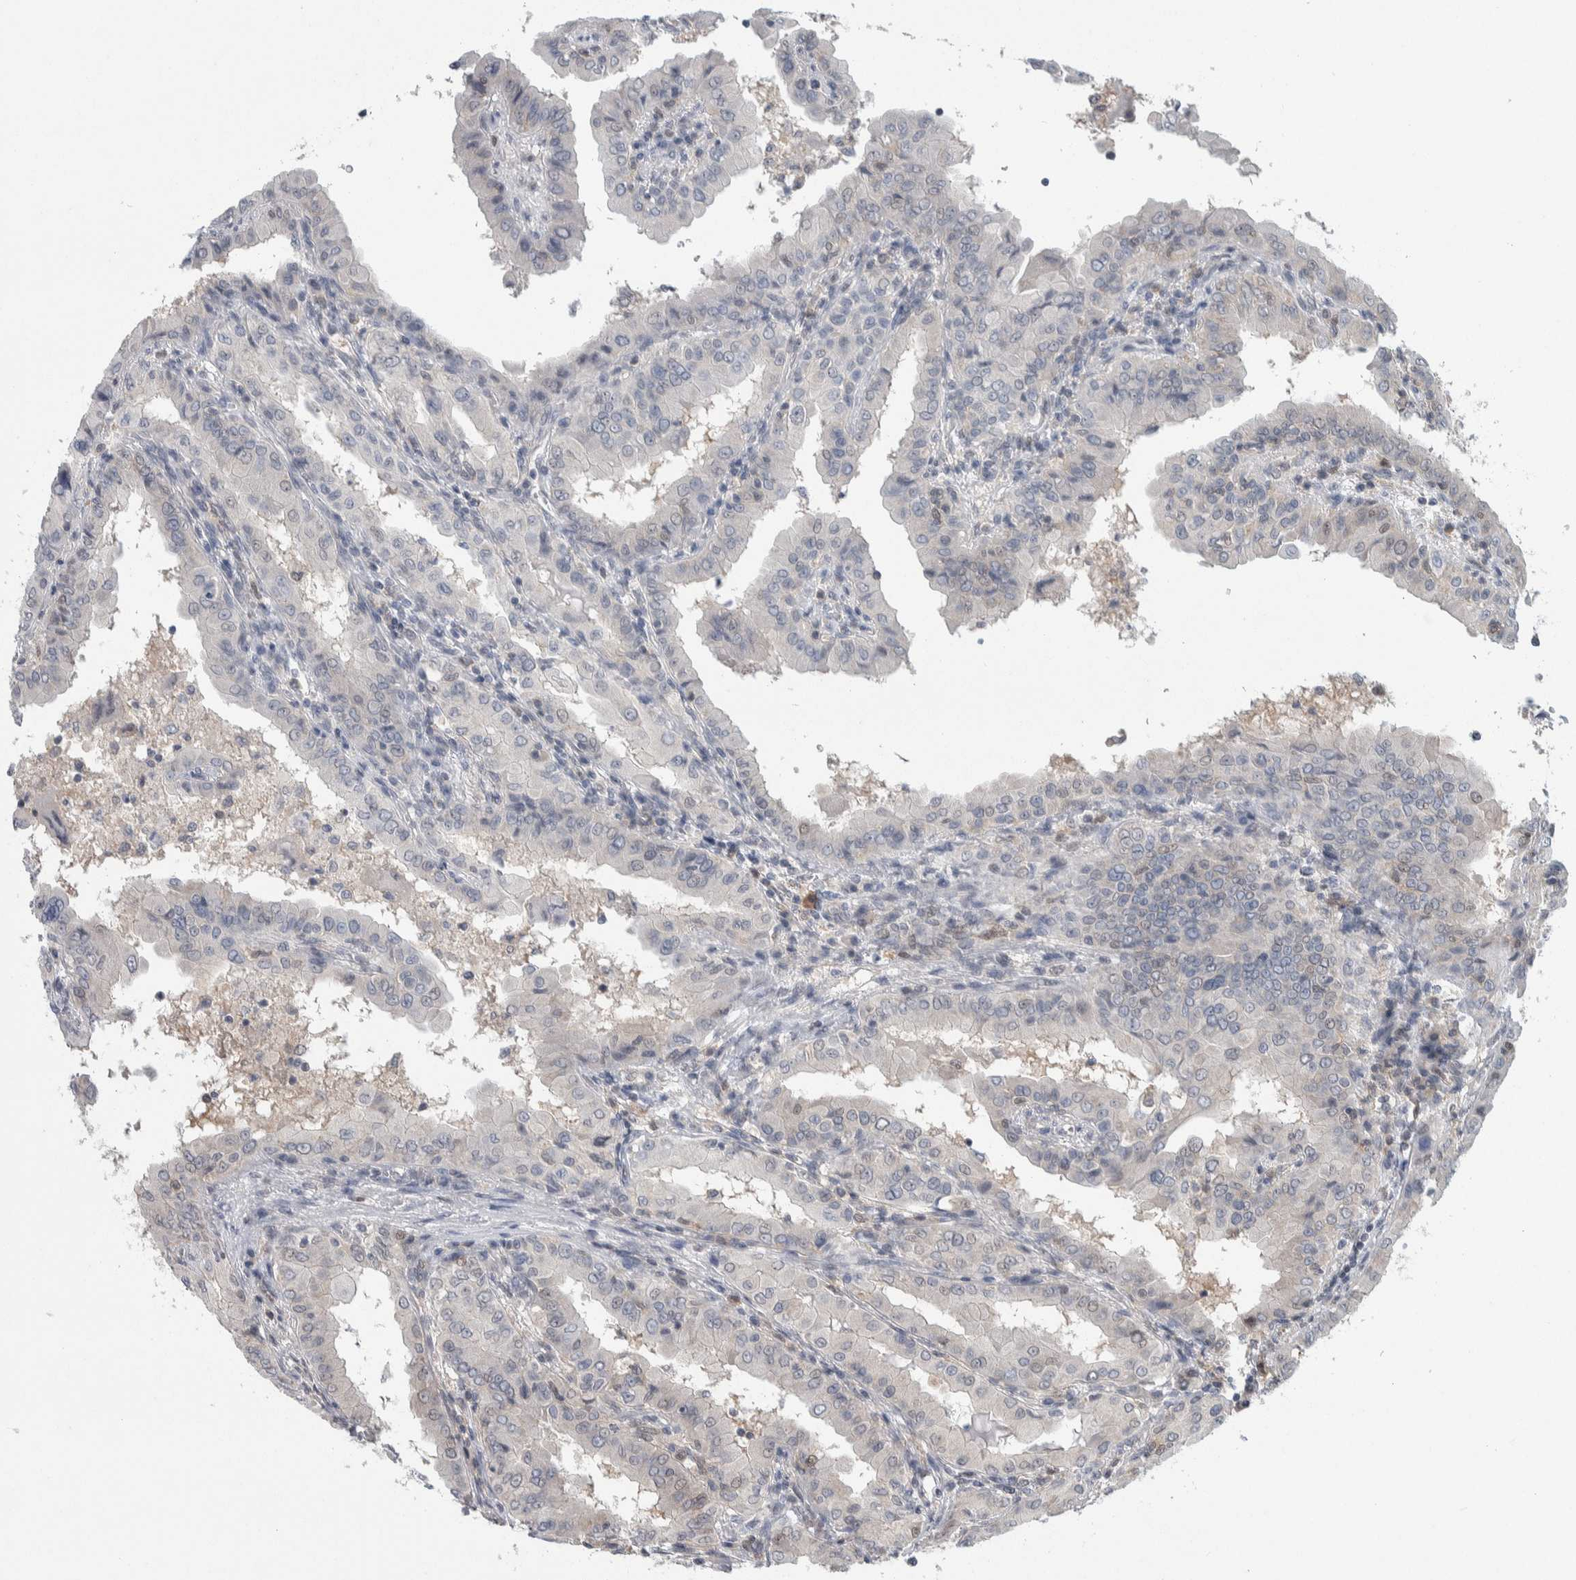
{"staining": {"intensity": "negative", "quantity": "none", "location": "none"}, "tissue": "thyroid cancer", "cell_type": "Tumor cells", "image_type": "cancer", "snomed": [{"axis": "morphology", "description": "Papillary adenocarcinoma, NOS"}, {"axis": "topography", "description": "Thyroid gland"}], "caption": "The micrograph demonstrates no significant expression in tumor cells of thyroid papillary adenocarcinoma. (DAB immunohistochemistry (IHC), high magnification).", "gene": "PTPA", "patient": {"sex": "male", "age": 33}}